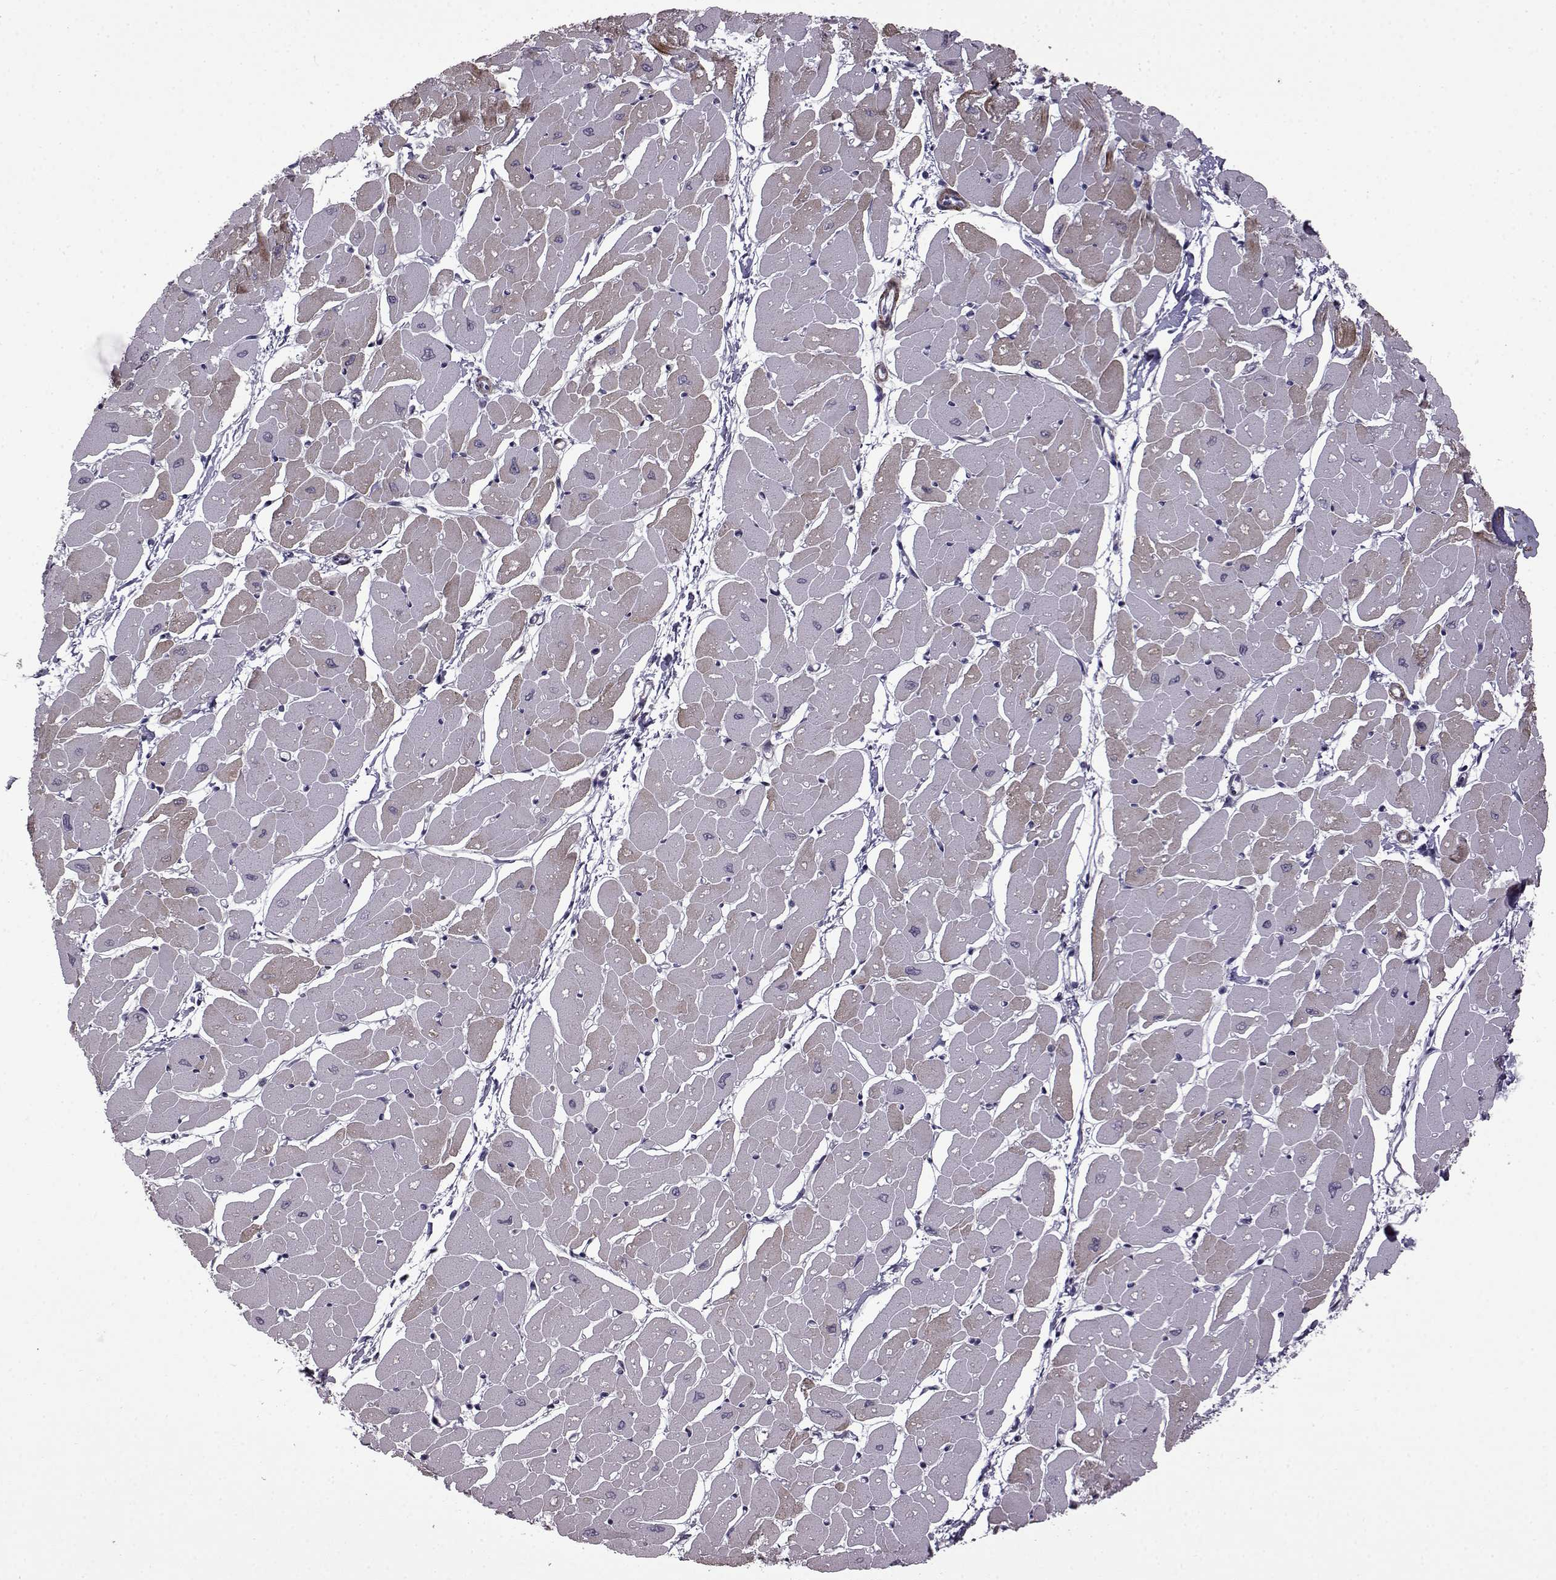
{"staining": {"intensity": "strong", "quantity": "25%-75%", "location": "cytoplasmic/membranous"}, "tissue": "heart muscle", "cell_type": "Cardiomyocytes", "image_type": "normal", "snomed": [{"axis": "morphology", "description": "Normal tissue, NOS"}, {"axis": "topography", "description": "Heart"}], "caption": "A brown stain shows strong cytoplasmic/membranous expression of a protein in cardiomyocytes of benign human heart muscle. Nuclei are stained in blue.", "gene": "SYNPO2", "patient": {"sex": "male", "age": 57}}